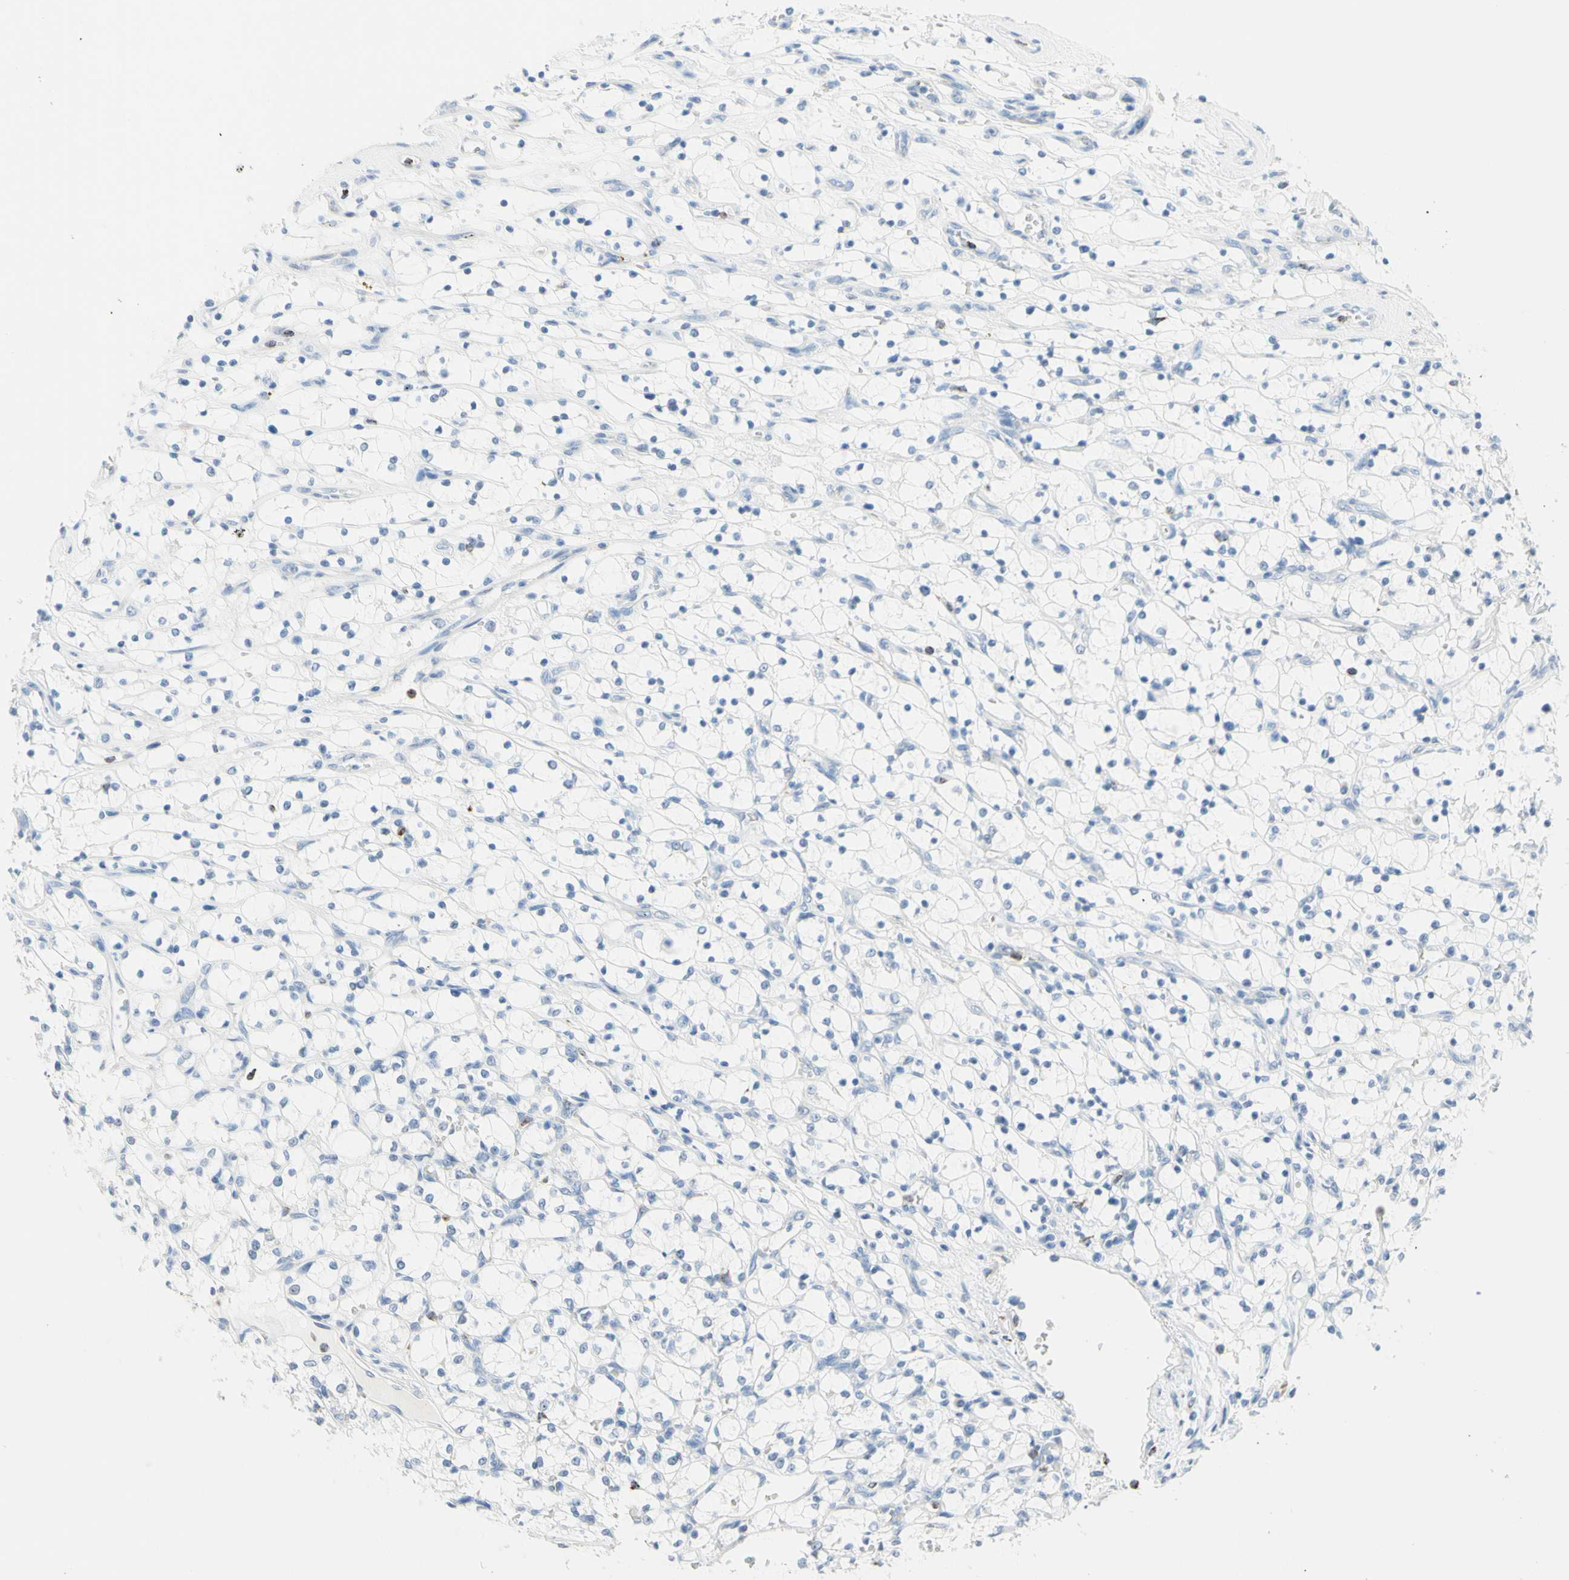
{"staining": {"intensity": "negative", "quantity": "none", "location": "none"}, "tissue": "renal cancer", "cell_type": "Tumor cells", "image_type": "cancer", "snomed": [{"axis": "morphology", "description": "Adenocarcinoma, NOS"}, {"axis": "topography", "description": "Kidney"}], "caption": "DAB immunohistochemical staining of human renal cancer (adenocarcinoma) exhibits no significant positivity in tumor cells.", "gene": "CYSLTR1", "patient": {"sex": "female", "age": 69}}